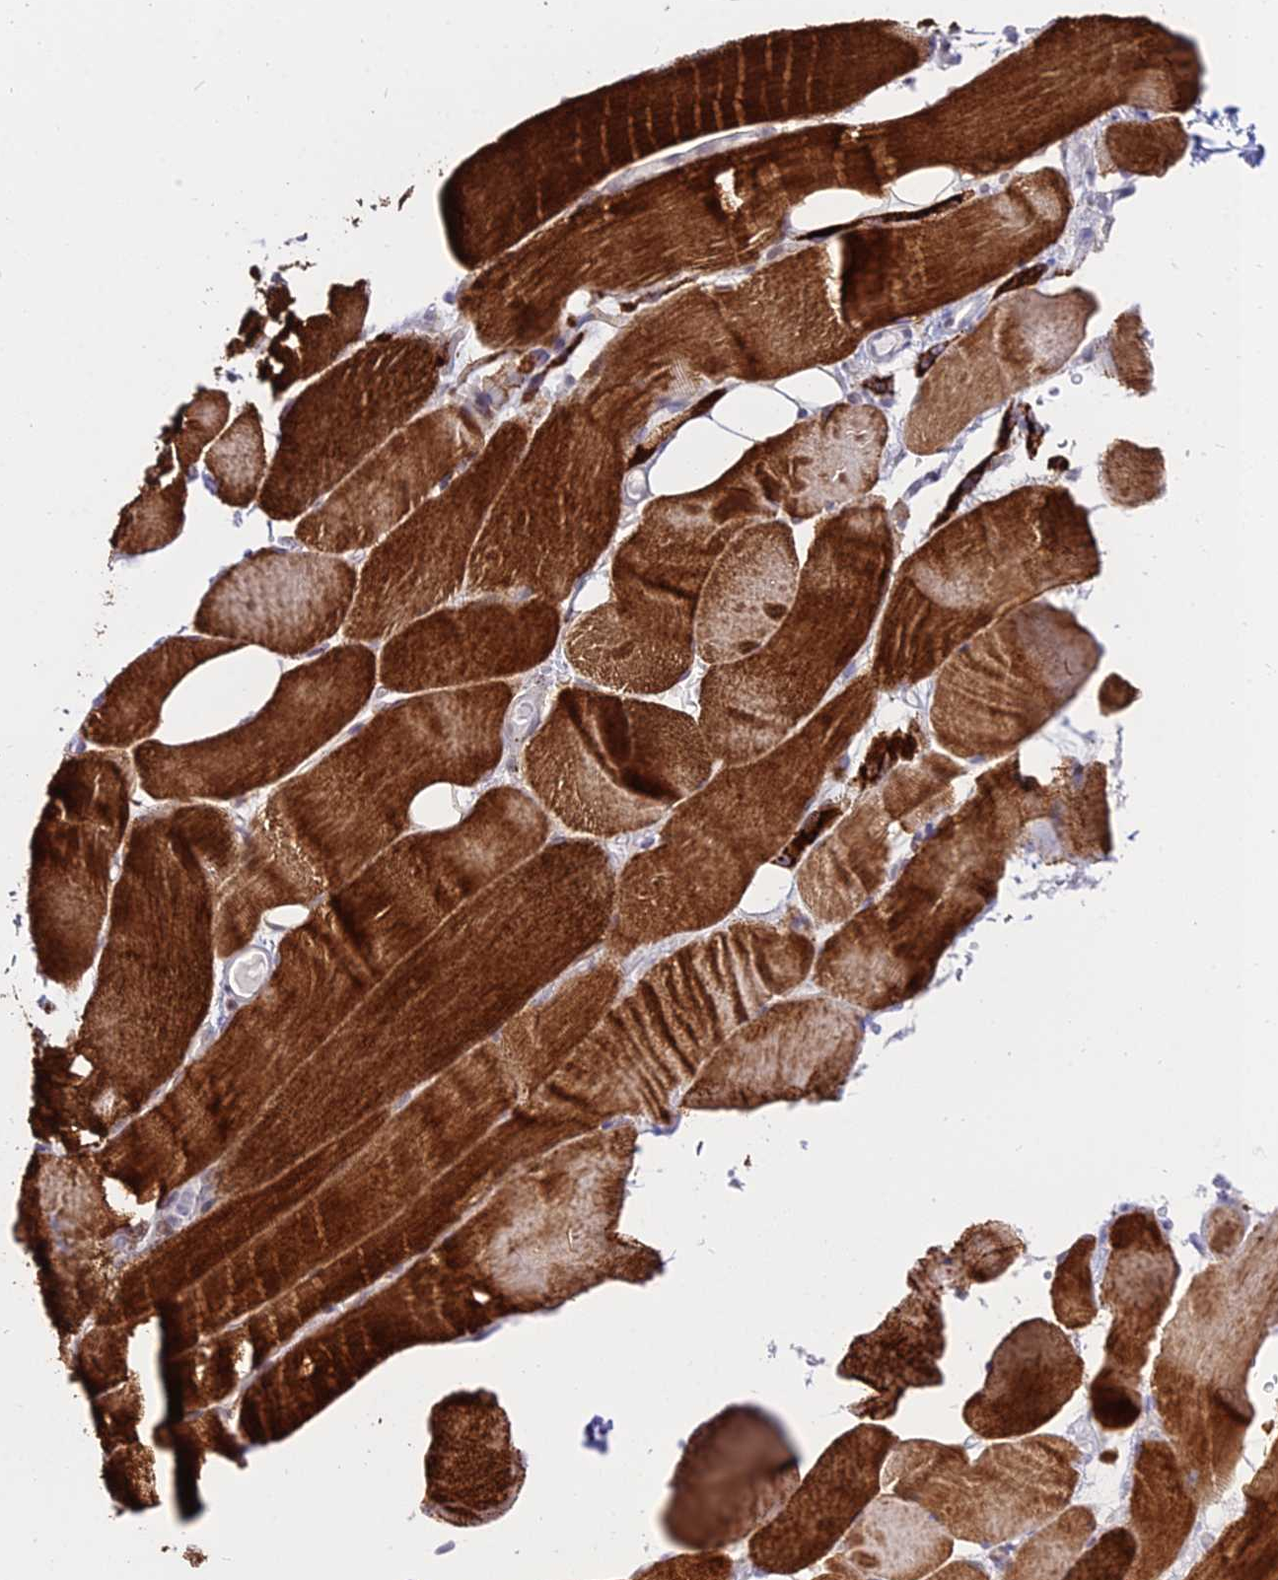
{"staining": {"intensity": "strong", "quantity": "25%-75%", "location": "cytoplasmic/membranous"}, "tissue": "skeletal muscle", "cell_type": "Myocytes", "image_type": "normal", "snomed": [{"axis": "morphology", "description": "Normal tissue, NOS"}, {"axis": "topography", "description": "Skeletal muscle"}, {"axis": "topography", "description": "Parathyroid gland"}], "caption": "Normal skeletal muscle shows strong cytoplasmic/membranous positivity in about 25%-75% of myocytes, visualized by immunohistochemistry.", "gene": "C6orf163", "patient": {"sex": "female", "age": 37}}